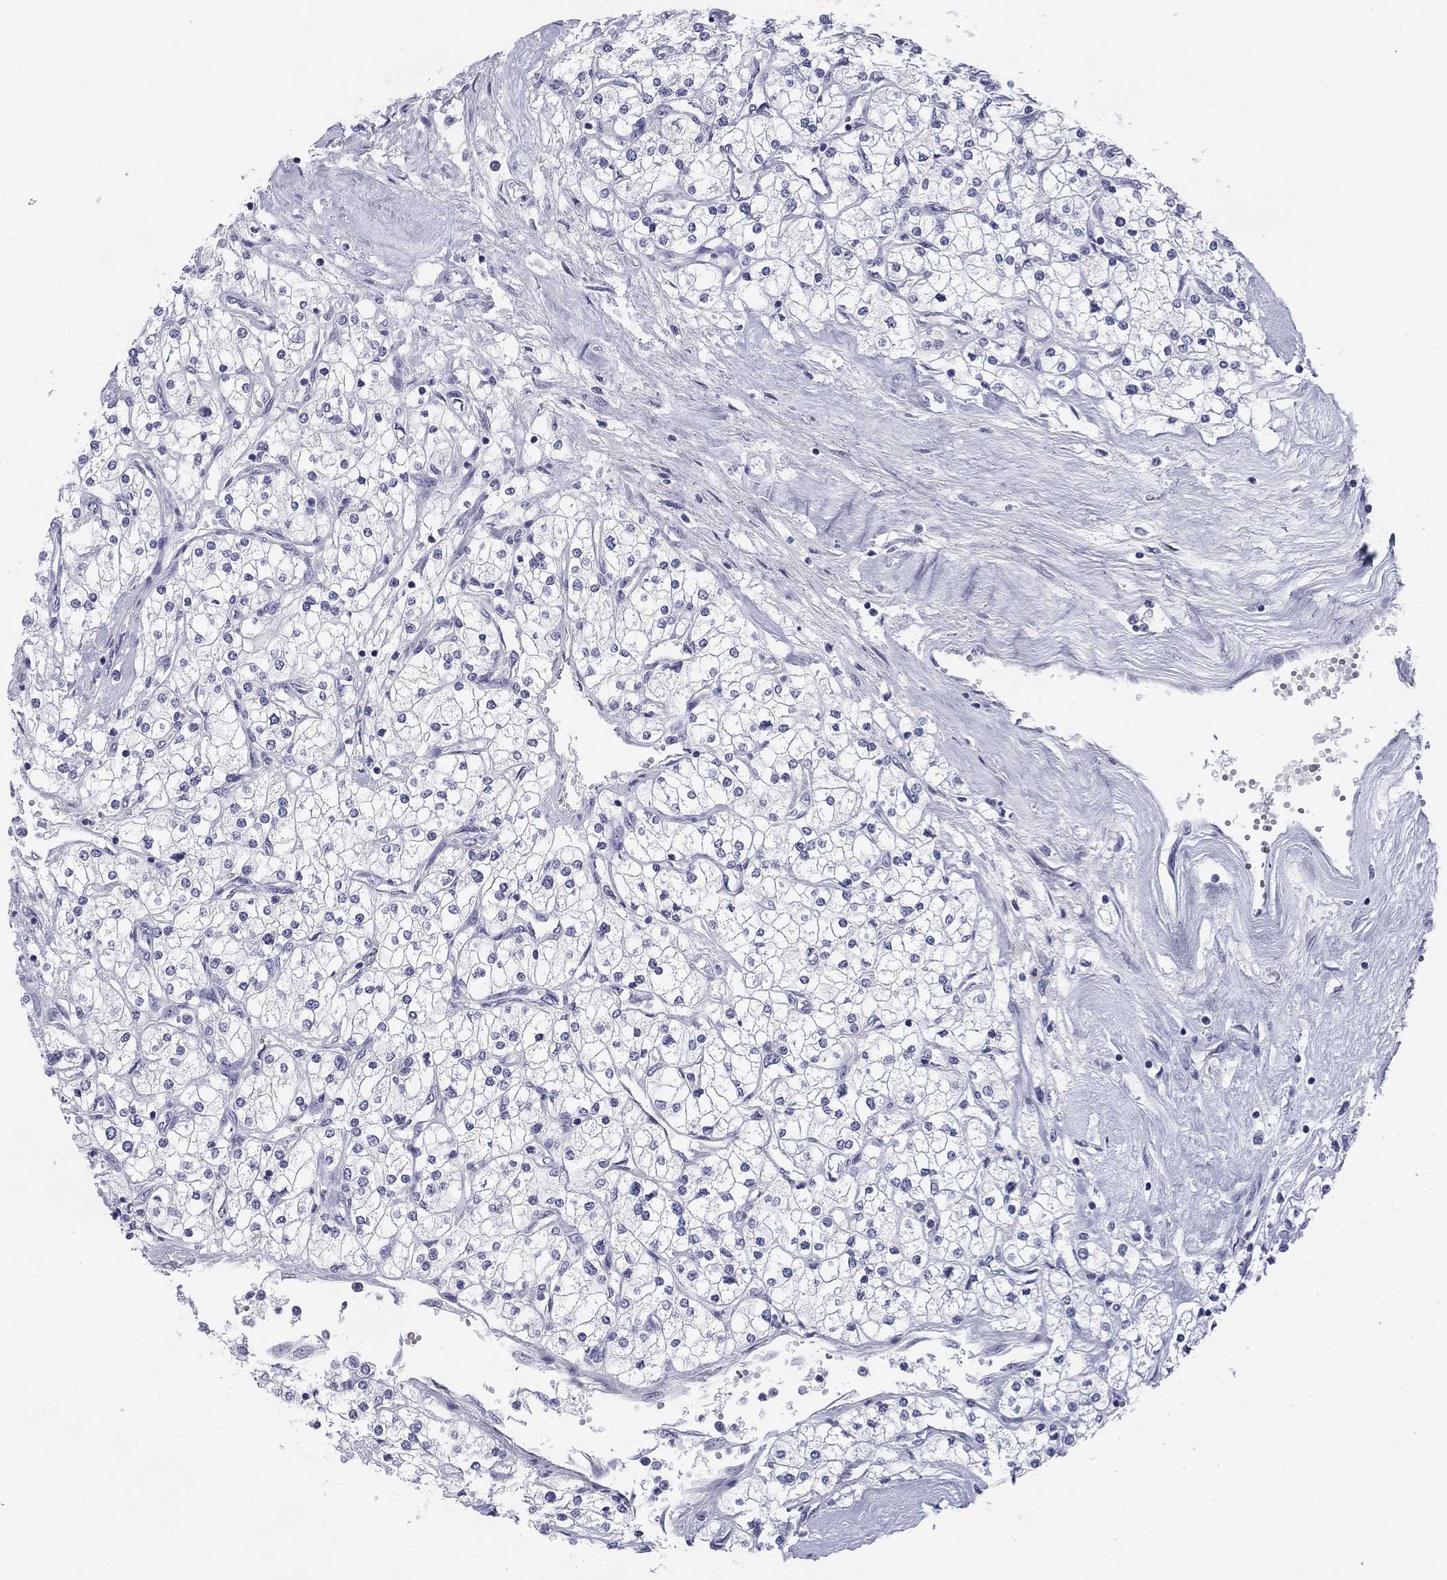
{"staining": {"intensity": "negative", "quantity": "none", "location": "none"}, "tissue": "renal cancer", "cell_type": "Tumor cells", "image_type": "cancer", "snomed": [{"axis": "morphology", "description": "Adenocarcinoma, NOS"}, {"axis": "topography", "description": "Kidney"}], "caption": "Renal cancer (adenocarcinoma) was stained to show a protein in brown. There is no significant staining in tumor cells. The staining was performed using DAB to visualize the protein expression in brown, while the nuclei were stained in blue with hematoxylin (Magnification: 20x).", "gene": "PRPH", "patient": {"sex": "male", "age": 80}}